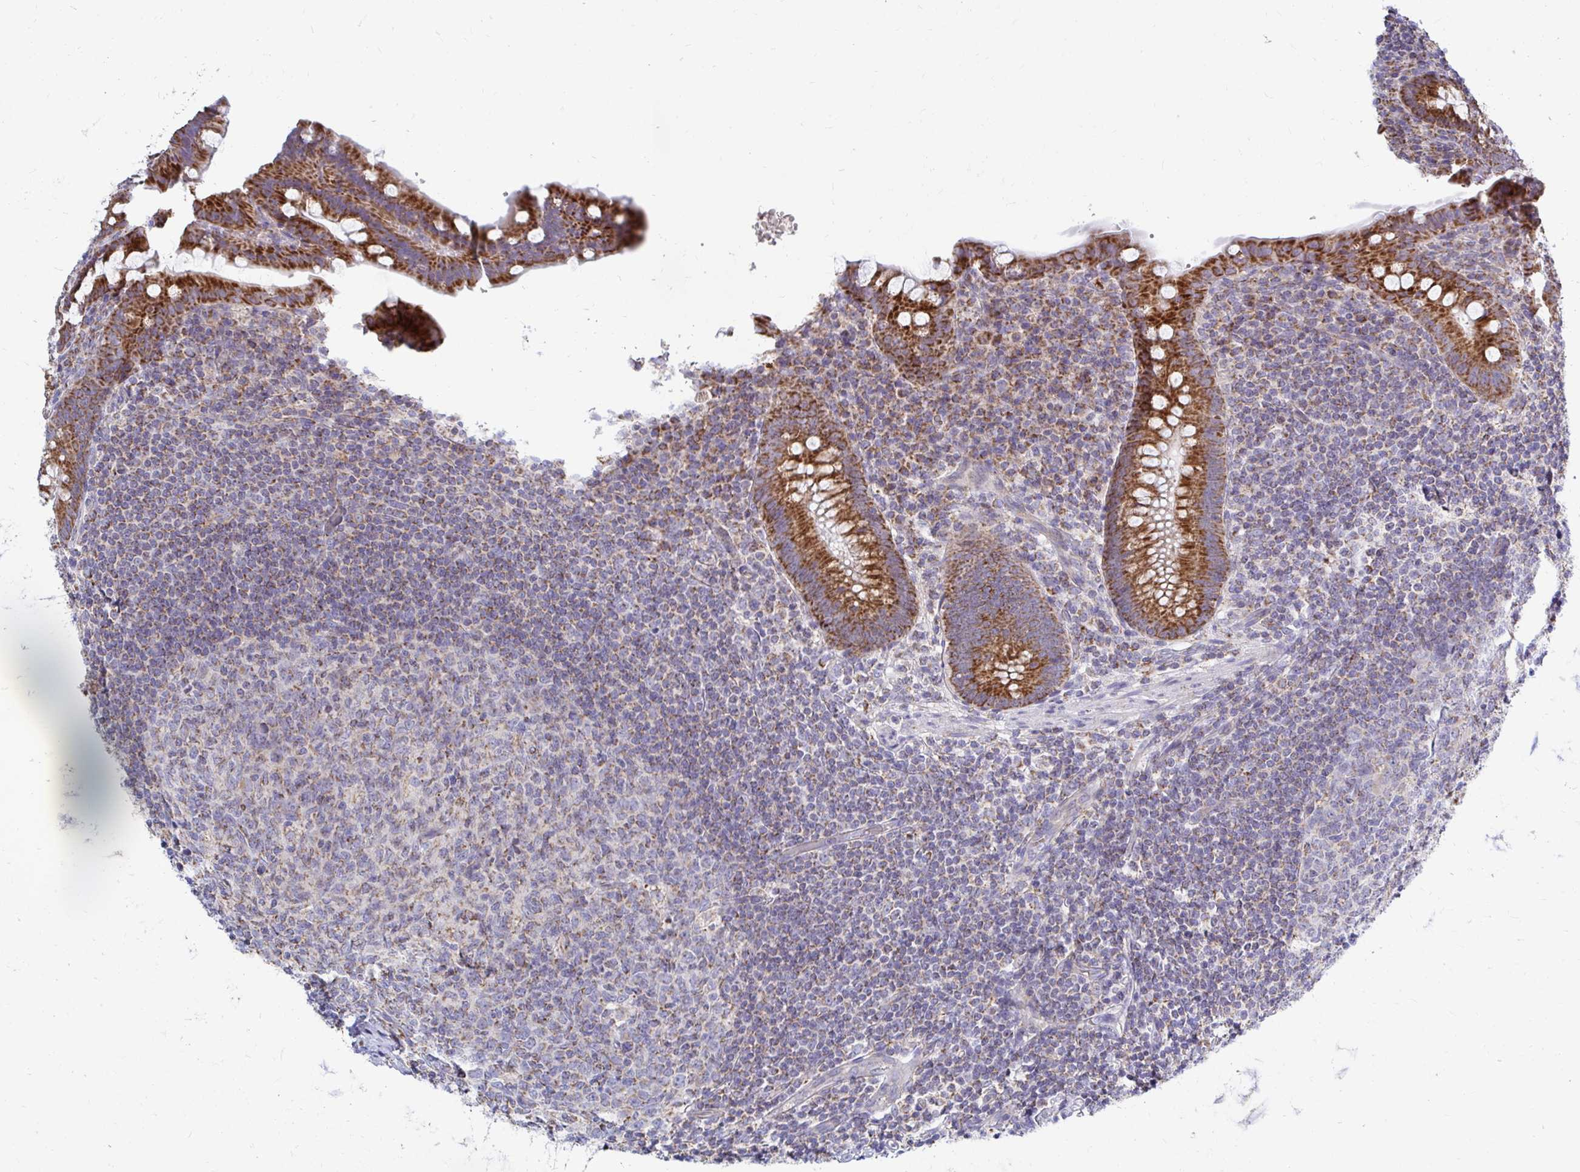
{"staining": {"intensity": "strong", "quantity": ">75%", "location": "cytoplasmic/membranous"}, "tissue": "appendix", "cell_type": "Glandular cells", "image_type": "normal", "snomed": [{"axis": "morphology", "description": "Normal tissue, NOS"}, {"axis": "topography", "description": "Appendix"}], "caption": "Glandular cells display strong cytoplasmic/membranous positivity in approximately >75% of cells in unremarkable appendix.", "gene": "OR10R2", "patient": {"sex": "male", "age": 71}}